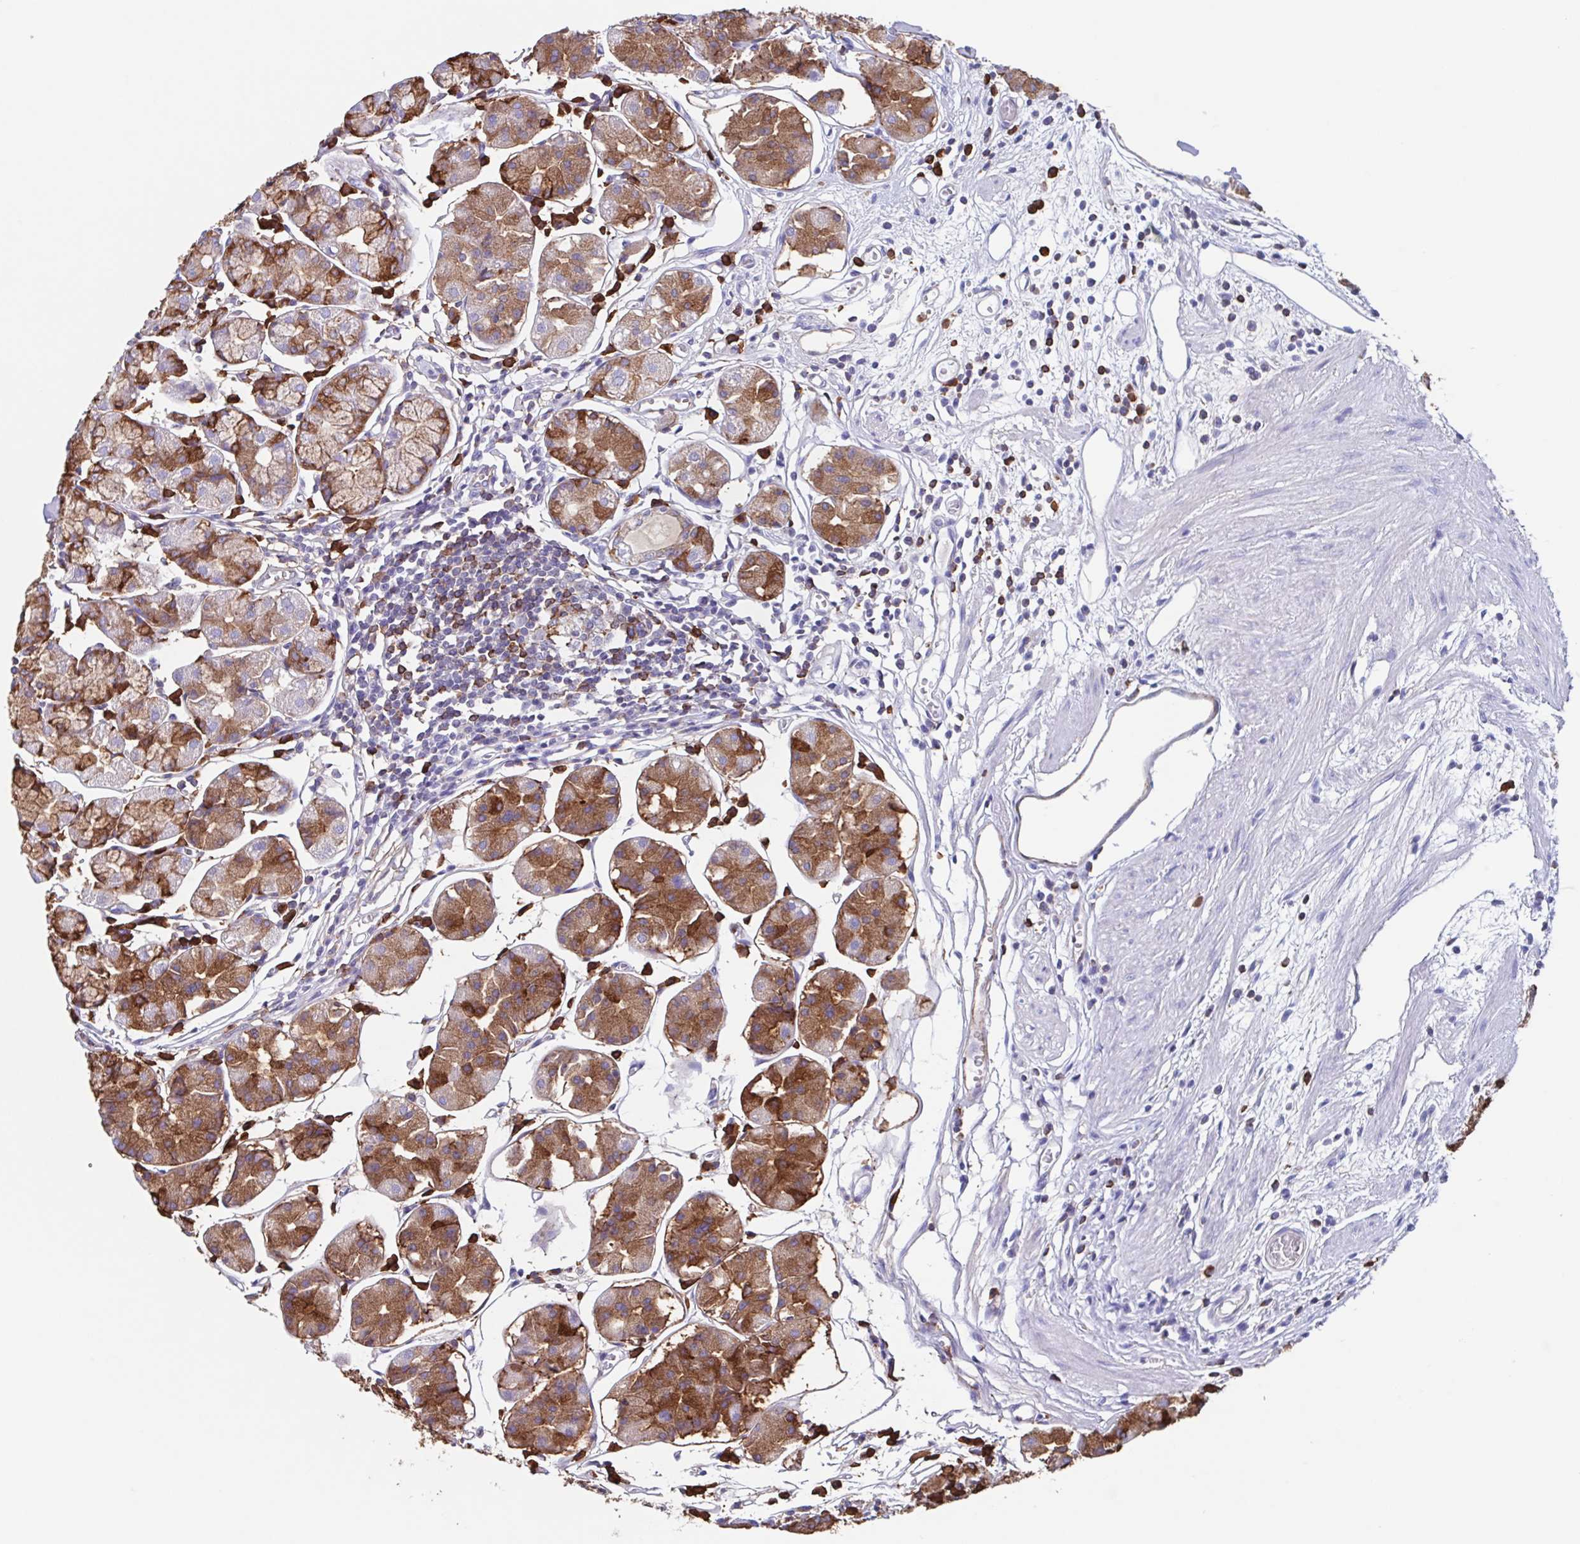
{"staining": {"intensity": "strong", "quantity": ">75%", "location": "cytoplasmic/membranous"}, "tissue": "stomach", "cell_type": "Glandular cells", "image_type": "normal", "snomed": [{"axis": "morphology", "description": "Normal tissue, NOS"}, {"axis": "topography", "description": "Stomach"}], "caption": "IHC (DAB) staining of normal human stomach exhibits strong cytoplasmic/membranous protein expression in about >75% of glandular cells.", "gene": "TPD52", "patient": {"sex": "male", "age": 55}}